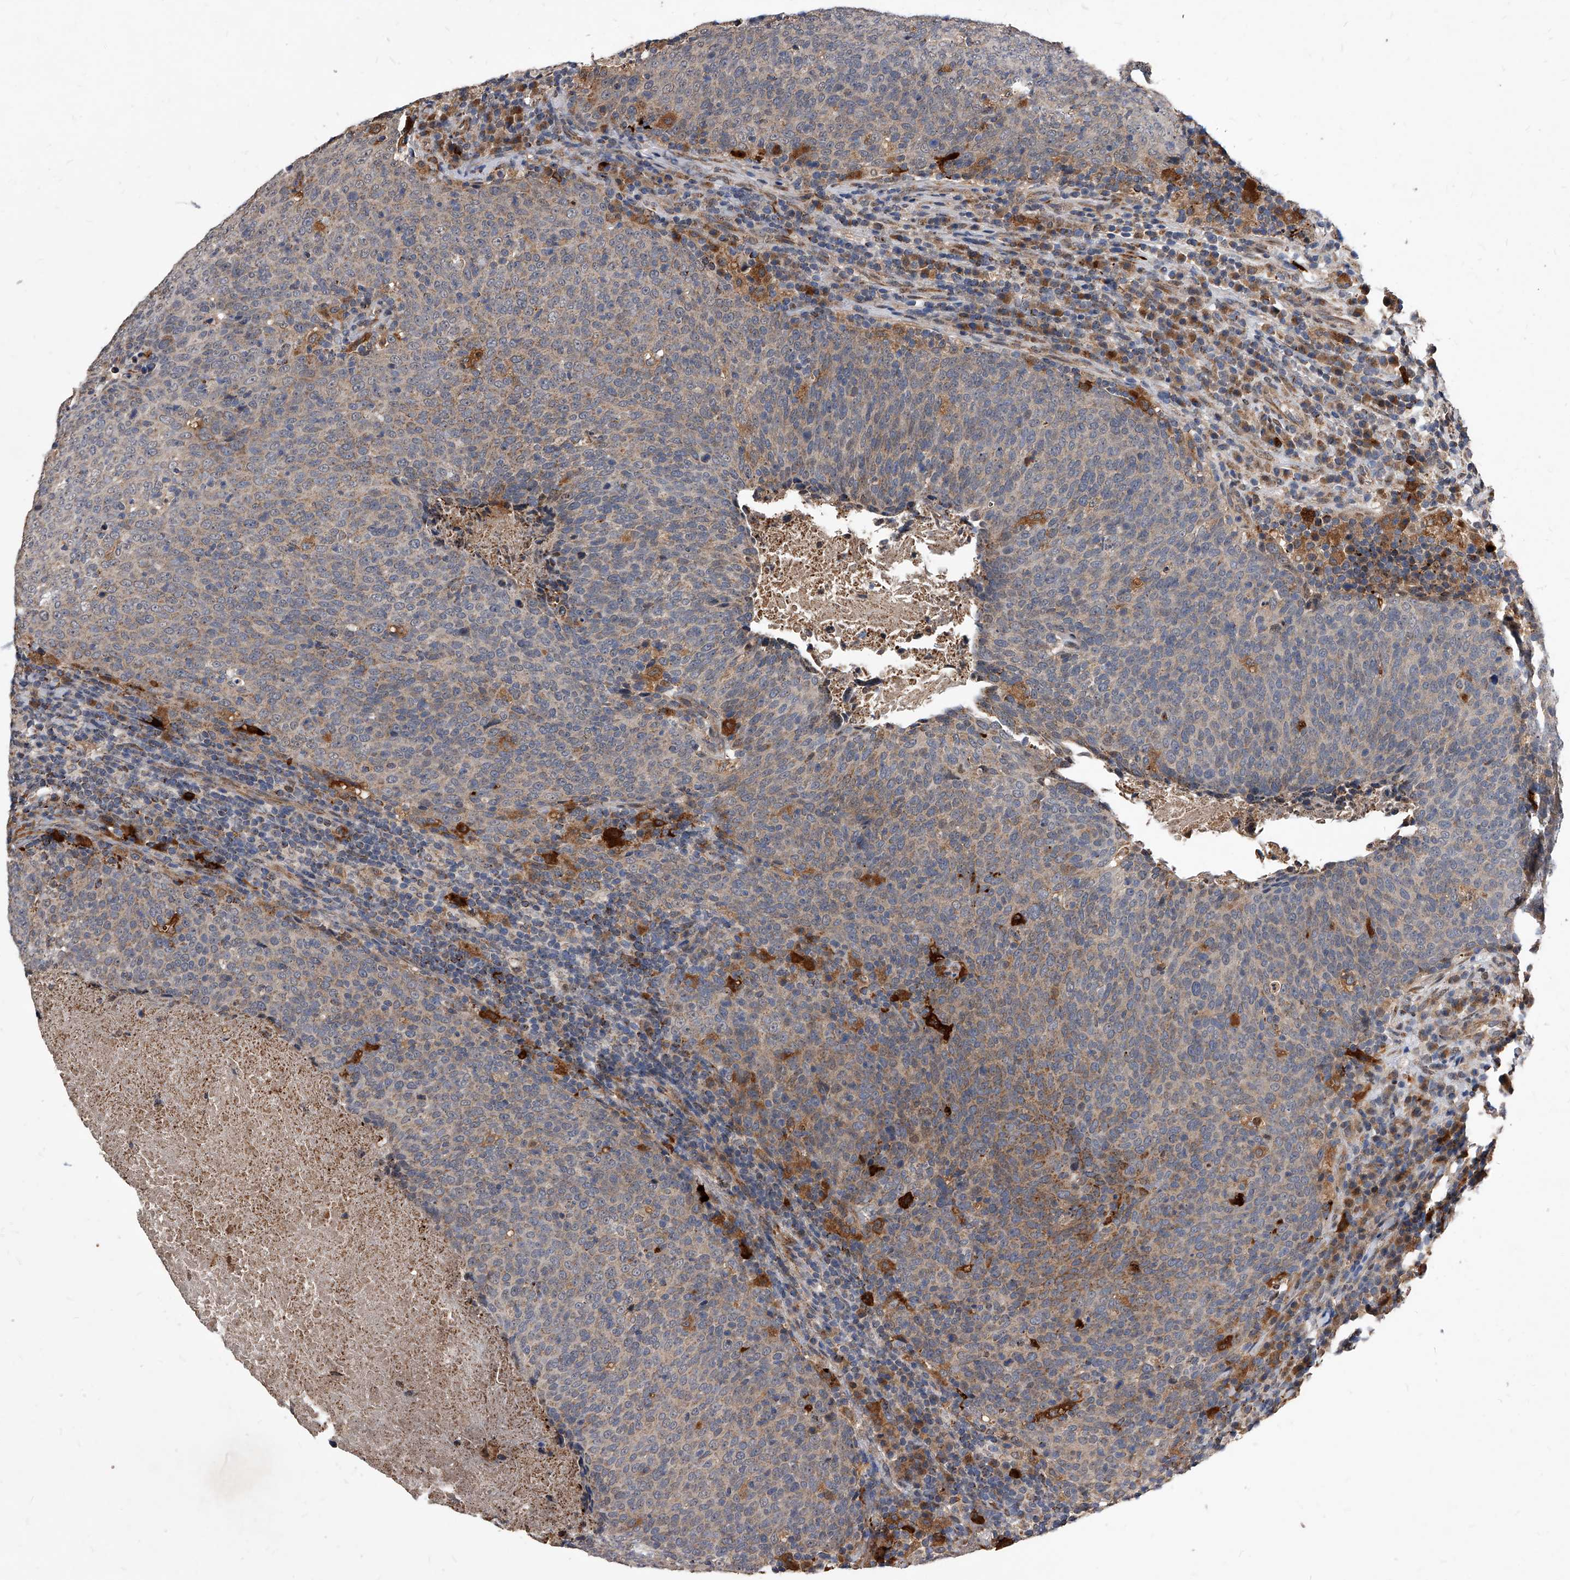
{"staining": {"intensity": "moderate", "quantity": "<25%", "location": "cytoplasmic/membranous"}, "tissue": "head and neck cancer", "cell_type": "Tumor cells", "image_type": "cancer", "snomed": [{"axis": "morphology", "description": "Squamous cell carcinoma, NOS"}, {"axis": "morphology", "description": "Squamous cell carcinoma, metastatic, NOS"}, {"axis": "topography", "description": "Lymph node"}, {"axis": "topography", "description": "Head-Neck"}], "caption": "A photomicrograph showing moderate cytoplasmic/membranous staining in about <25% of tumor cells in squamous cell carcinoma (head and neck), as visualized by brown immunohistochemical staining.", "gene": "SOBP", "patient": {"sex": "male", "age": 62}}